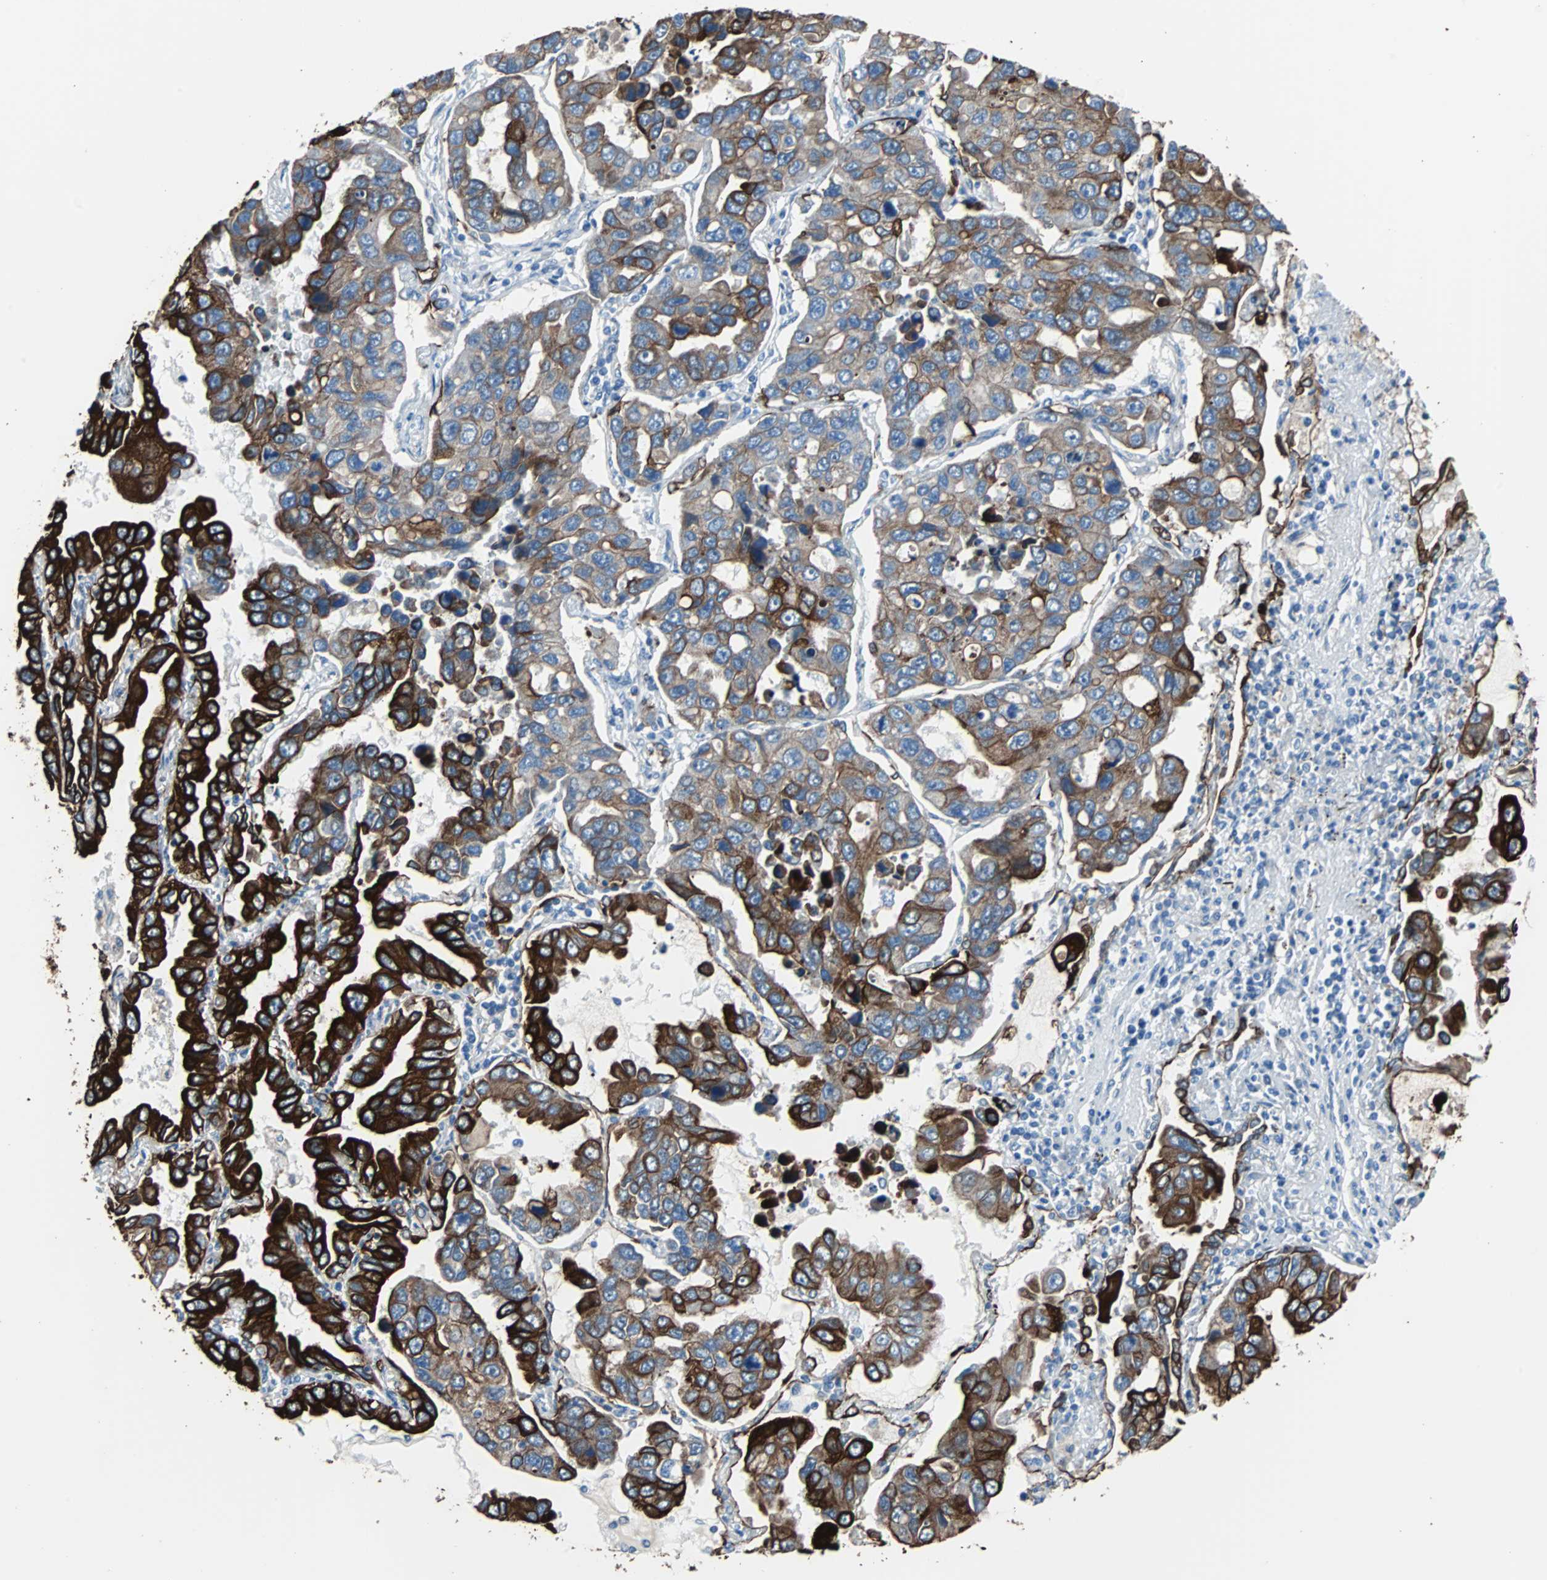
{"staining": {"intensity": "strong", "quantity": ">75%", "location": "cytoplasmic/membranous"}, "tissue": "lung cancer", "cell_type": "Tumor cells", "image_type": "cancer", "snomed": [{"axis": "morphology", "description": "Adenocarcinoma, NOS"}, {"axis": "topography", "description": "Lung"}], "caption": "This is an image of IHC staining of lung cancer (adenocarcinoma), which shows strong expression in the cytoplasmic/membranous of tumor cells.", "gene": "KRT7", "patient": {"sex": "male", "age": 64}}